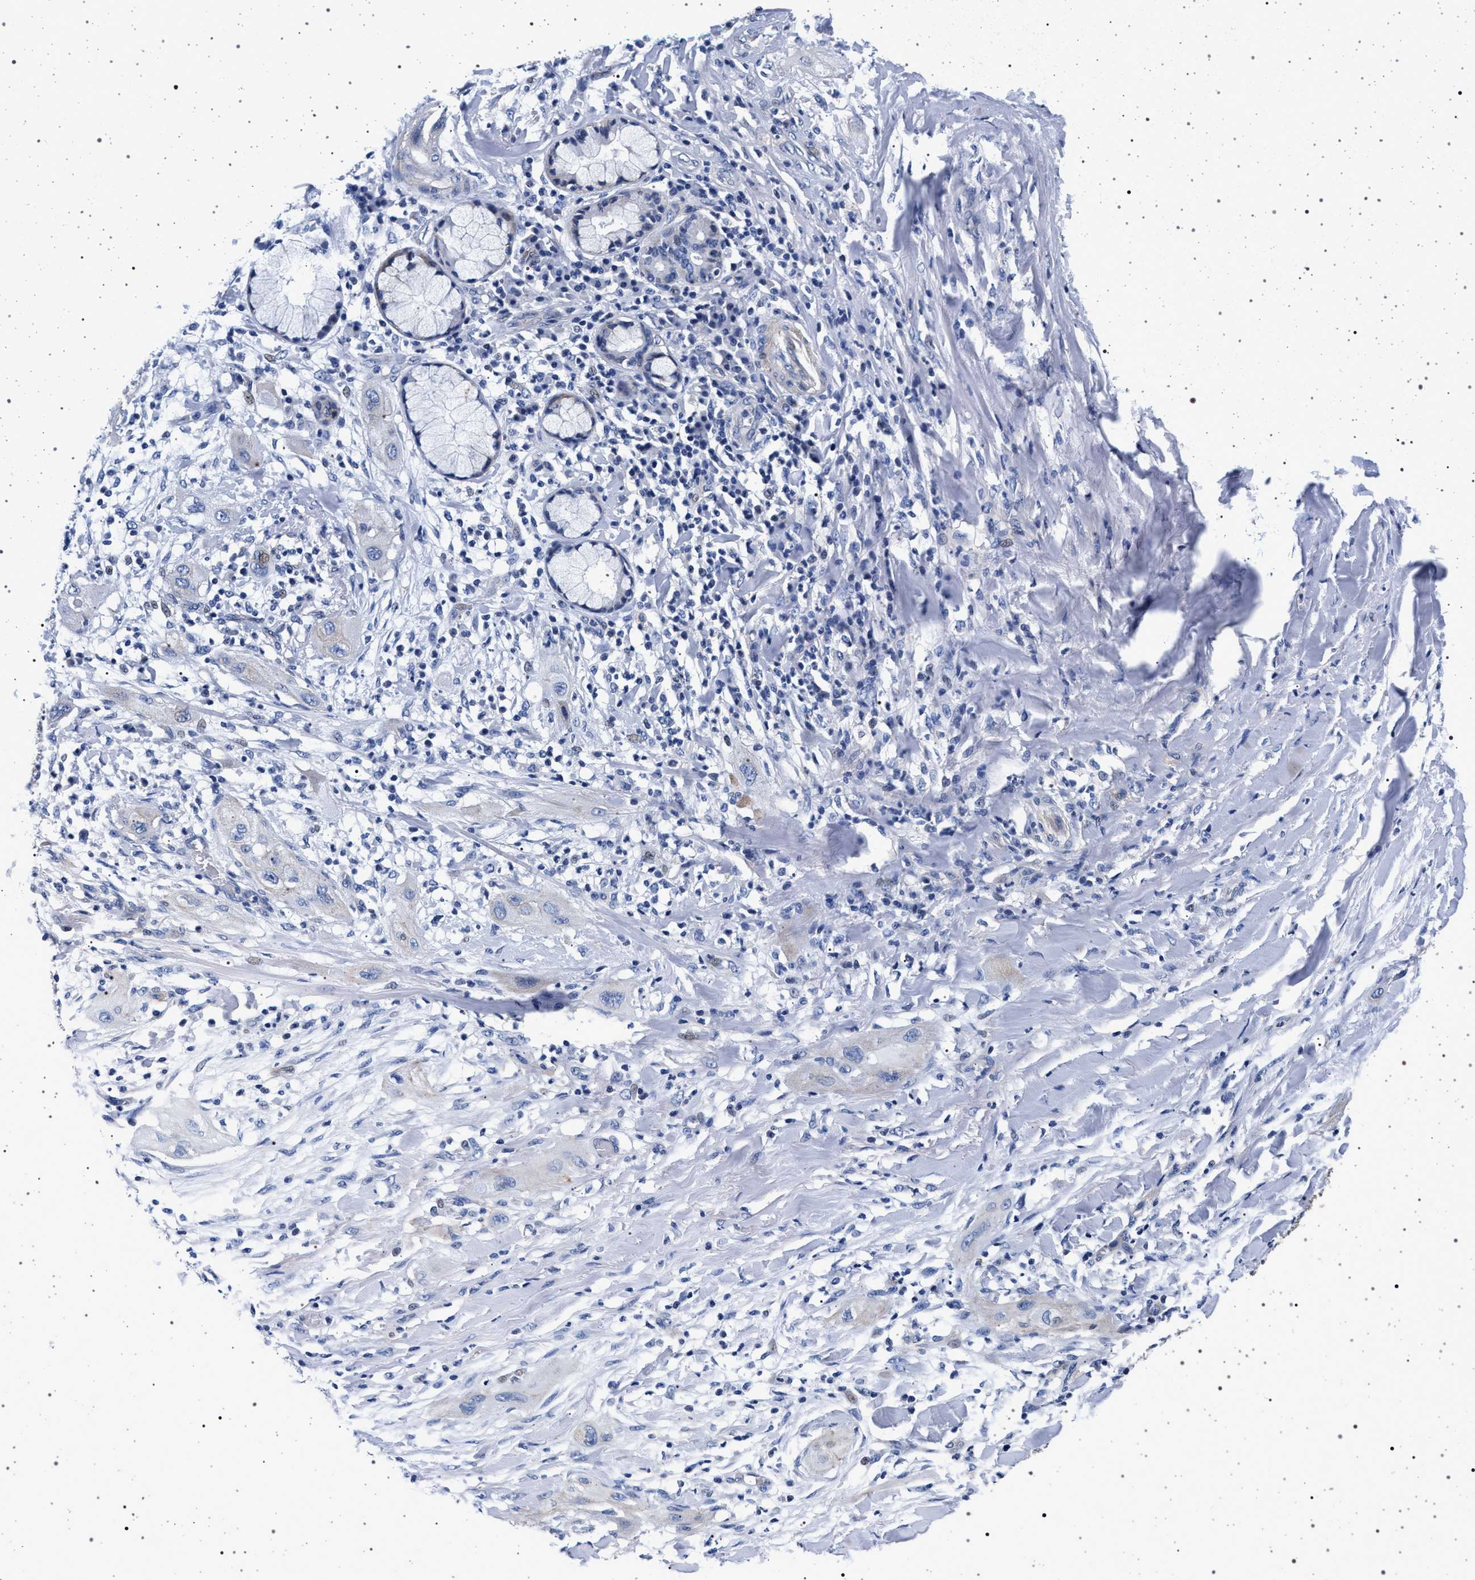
{"staining": {"intensity": "negative", "quantity": "none", "location": "none"}, "tissue": "lung cancer", "cell_type": "Tumor cells", "image_type": "cancer", "snomed": [{"axis": "morphology", "description": "Squamous cell carcinoma, NOS"}, {"axis": "topography", "description": "Lung"}], "caption": "The image reveals no significant expression in tumor cells of lung cancer. Nuclei are stained in blue.", "gene": "SLC9A1", "patient": {"sex": "female", "age": 47}}